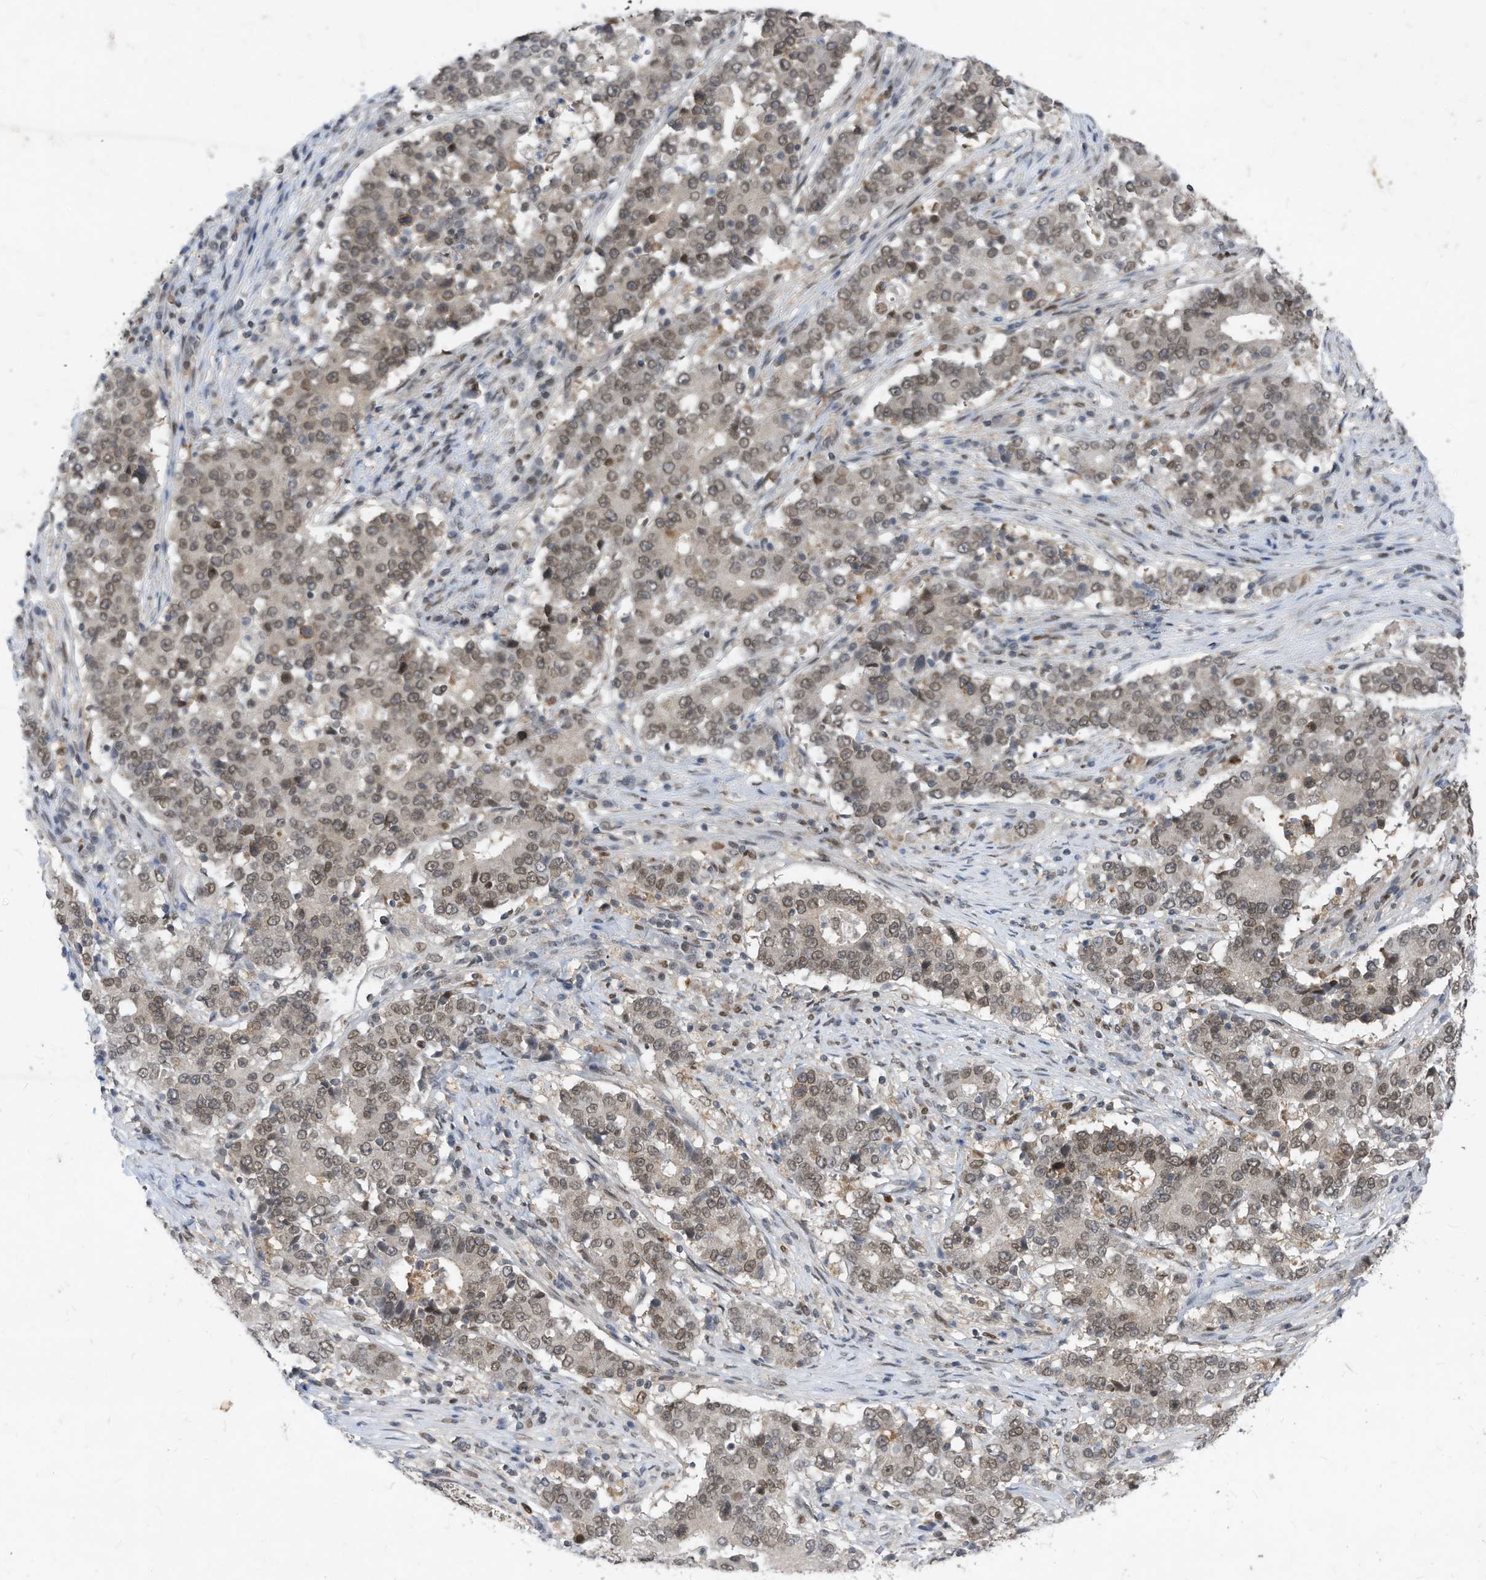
{"staining": {"intensity": "moderate", "quantity": ">75%", "location": "nuclear"}, "tissue": "stomach cancer", "cell_type": "Tumor cells", "image_type": "cancer", "snomed": [{"axis": "morphology", "description": "Adenocarcinoma, NOS"}, {"axis": "topography", "description": "Stomach"}], "caption": "Protein staining reveals moderate nuclear positivity in about >75% of tumor cells in stomach cancer.", "gene": "KPNB1", "patient": {"sex": "male", "age": 59}}